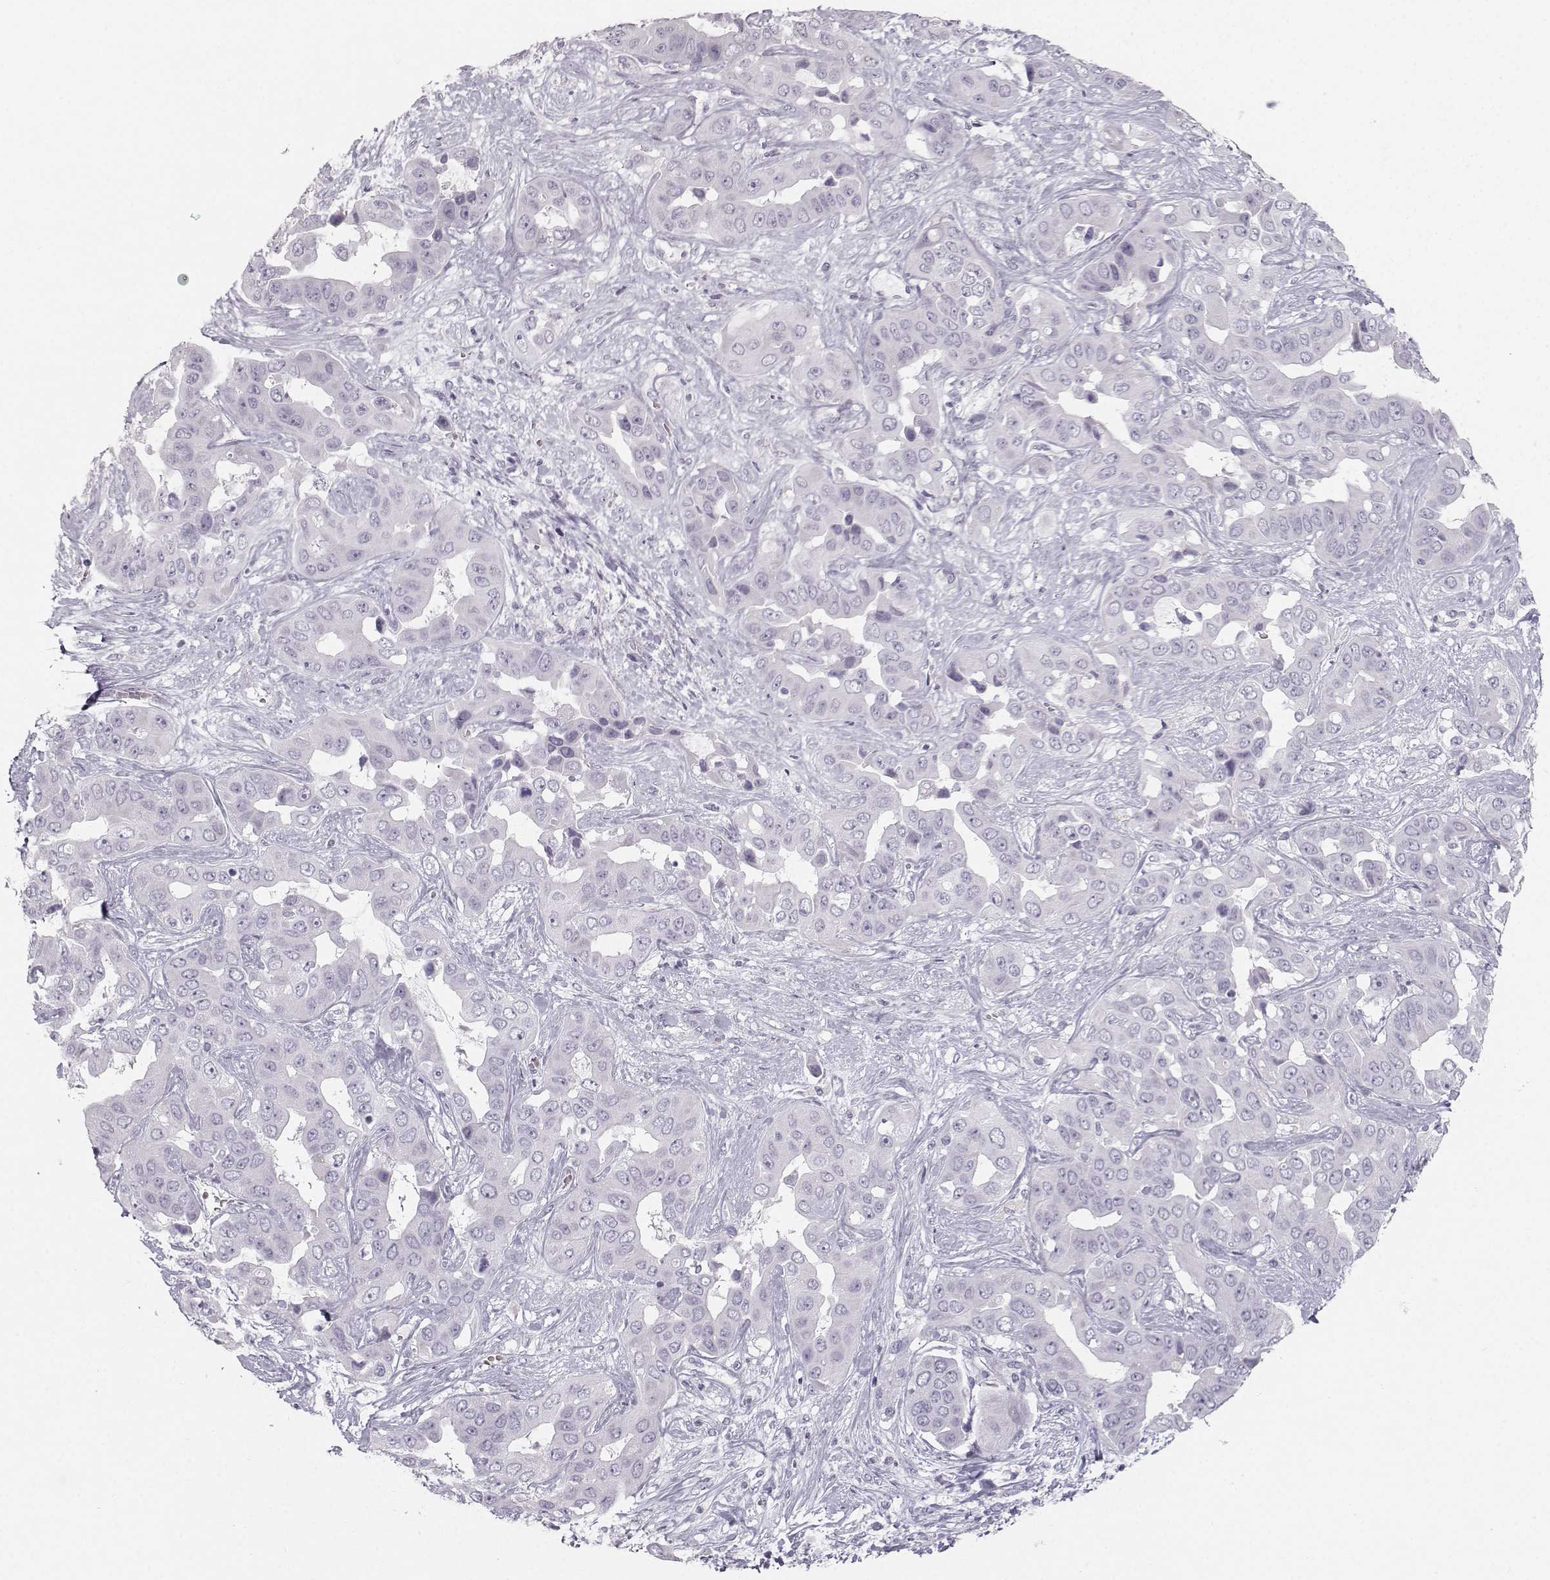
{"staining": {"intensity": "negative", "quantity": "none", "location": "none"}, "tissue": "liver cancer", "cell_type": "Tumor cells", "image_type": "cancer", "snomed": [{"axis": "morphology", "description": "Cholangiocarcinoma"}, {"axis": "topography", "description": "Liver"}], "caption": "Immunohistochemical staining of human cholangiocarcinoma (liver) displays no significant expression in tumor cells.", "gene": "CASR", "patient": {"sex": "female", "age": 52}}